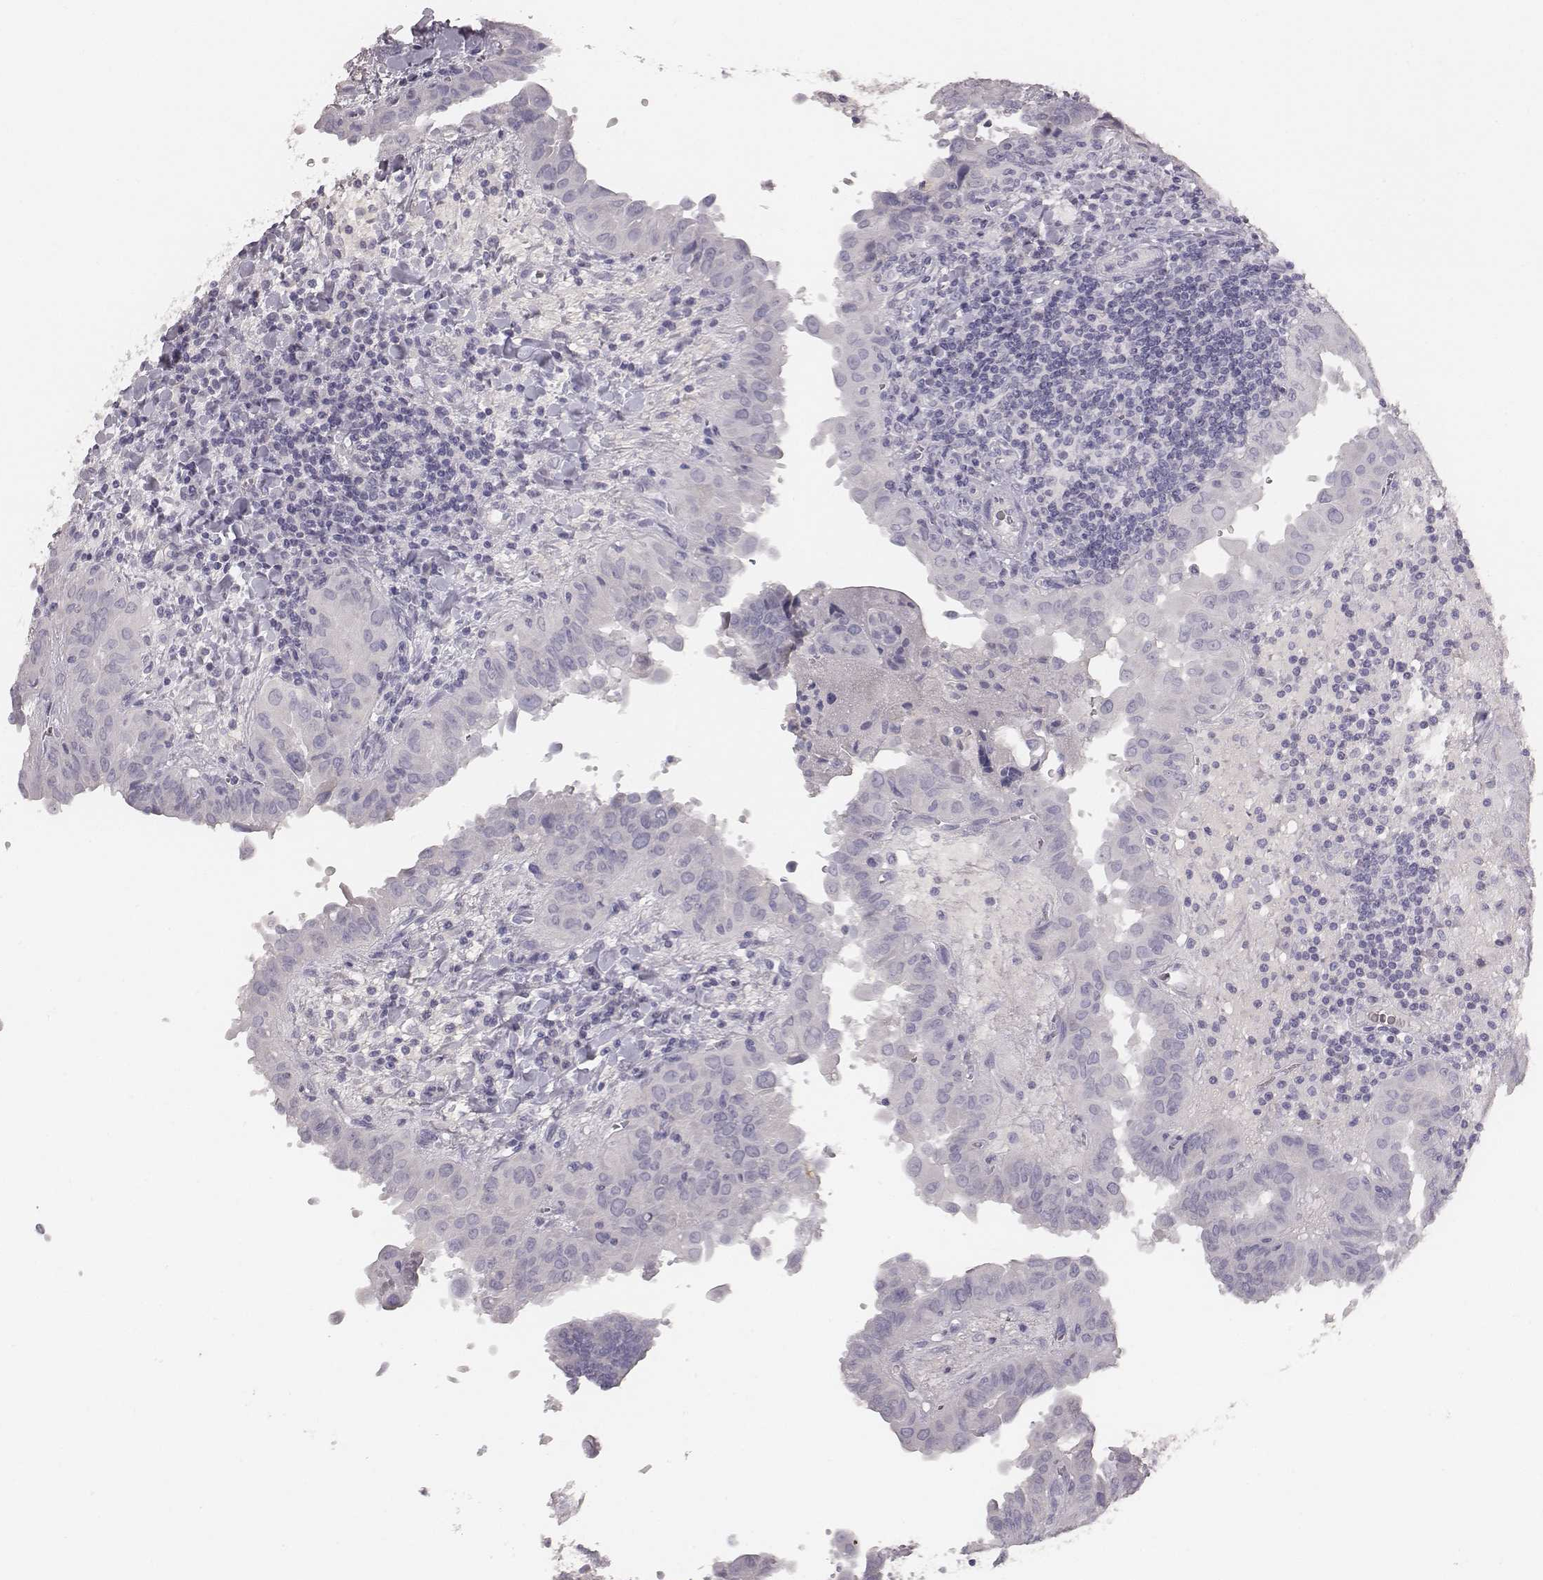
{"staining": {"intensity": "negative", "quantity": "none", "location": "none"}, "tissue": "thyroid cancer", "cell_type": "Tumor cells", "image_type": "cancer", "snomed": [{"axis": "morphology", "description": "Papillary adenocarcinoma, NOS"}, {"axis": "topography", "description": "Thyroid gland"}], "caption": "IHC histopathology image of neoplastic tissue: thyroid papillary adenocarcinoma stained with DAB reveals no significant protein staining in tumor cells.", "gene": "MYH6", "patient": {"sex": "female", "age": 37}}